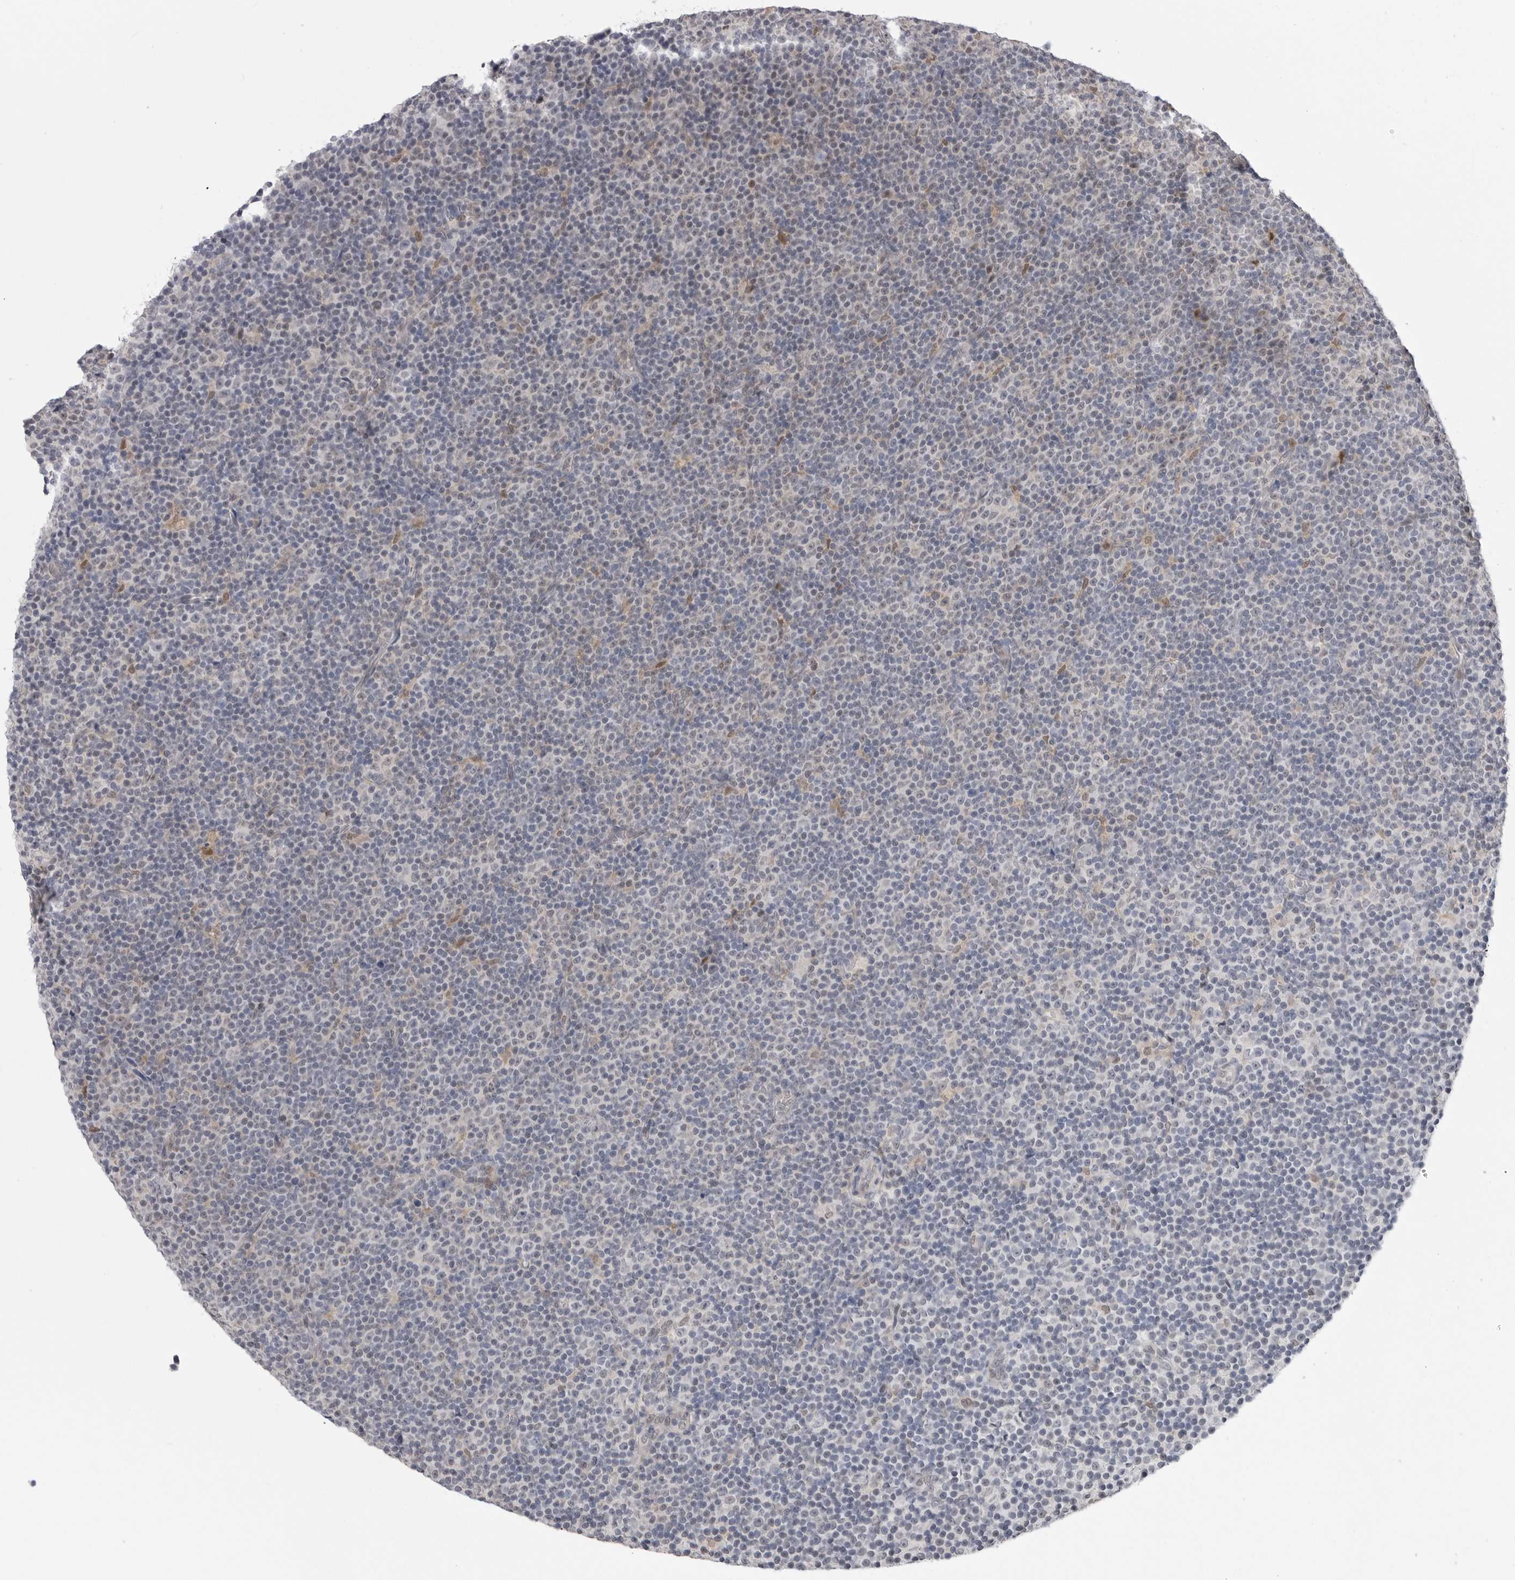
{"staining": {"intensity": "negative", "quantity": "none", "location": "none"}, "tissue": "lymphoma", "cell_type": "Tumor cells", "image_type": "cancer", "snomed": [{"axis": "morphology", "description": "Malignant lymphoma, non-Hodgkin's type, Low grade"}, {"axis": "topography", "description": "Lymph node"}], "caption": "Immunohistochemistry photomicrograph of neoplastic tissue: lymphoma stained with DAB (3,3'-diaminobenzidine) exhibits no significant protein positivity in tumor cells. (DAB immunohistochemistry visualized using brightfield microscopy, high magnification).", "gene": "PNPO", "patient": {"sex": "female", "age": 67}}